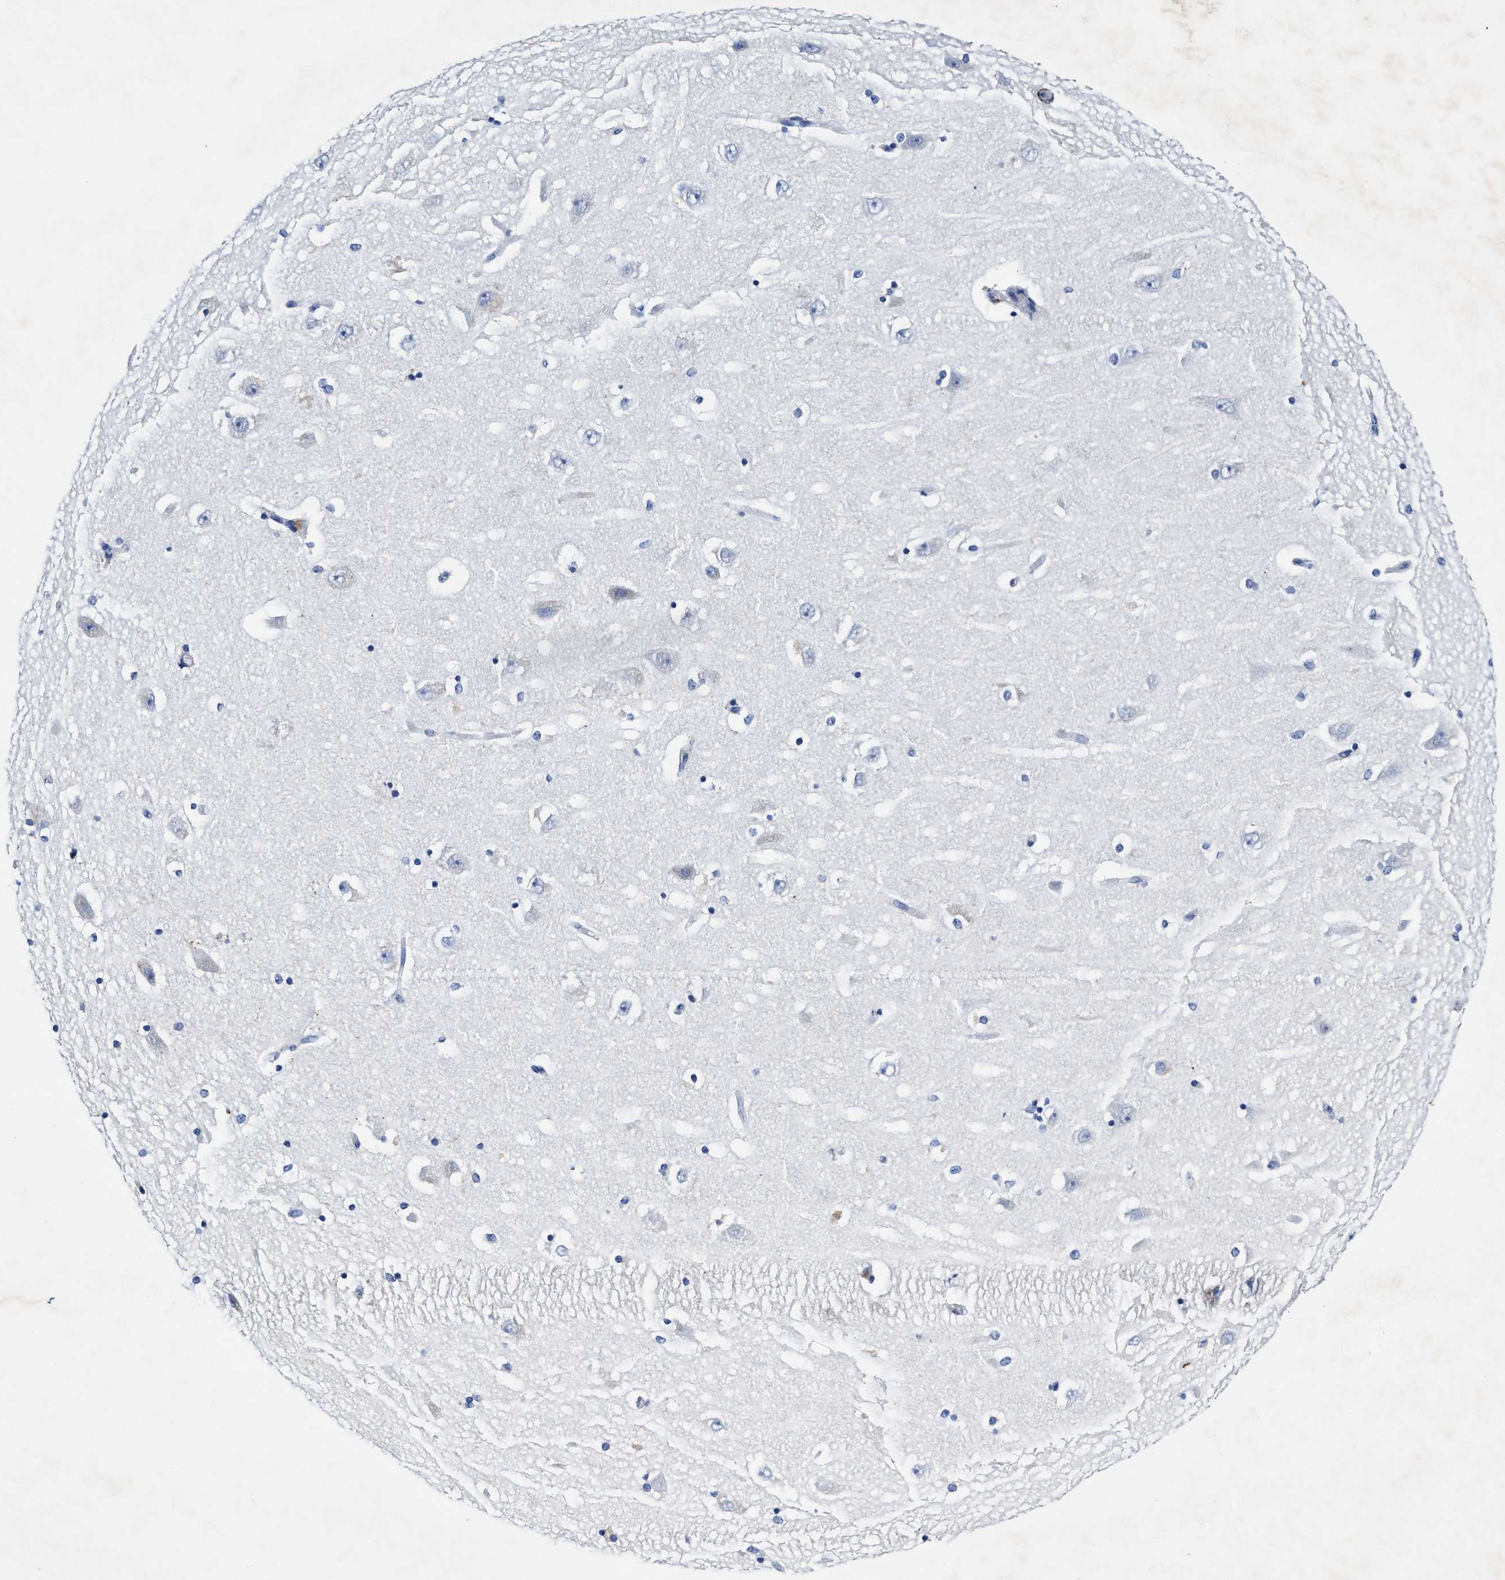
{"staining": {"intensity": "negative", "quantity": "none", "location": "none"}, "tissue": "hippocampus", "cell_type": "Glial cells", "image_type": "normal", "snomed": [{"axis": "morphology", "description": "Normal tissue, NOS"}, {"axis": "topography", "description": "Hippocampus"}], "caption": "The micrograph reveals no staining of glial cells in normal hippocampus.", "gene": "TBRG4", "patient": {"sex": "female", "age": 54}}